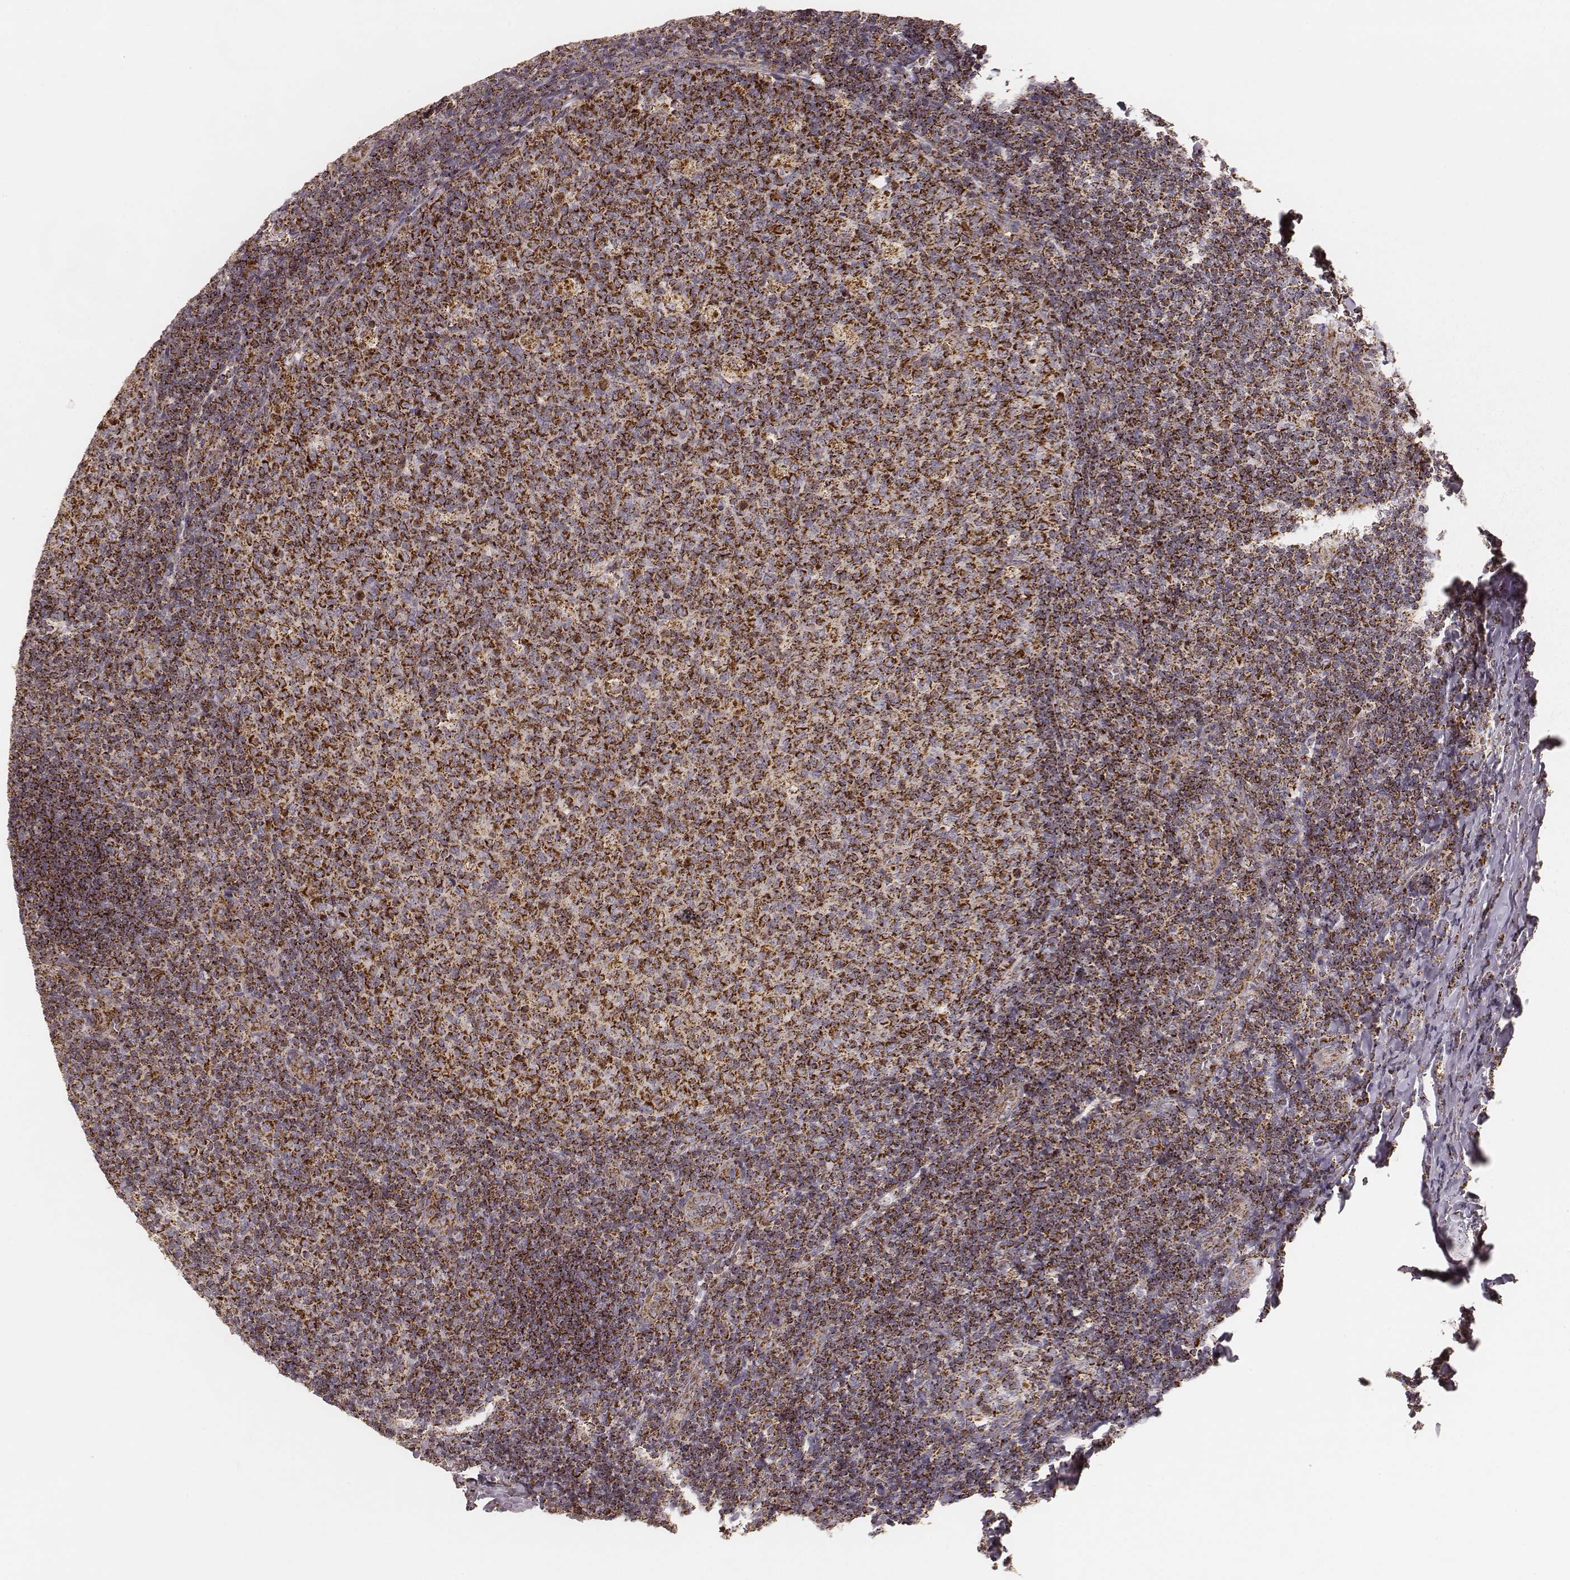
{"staining": {"intensity": "strong", "quantity": ">75%", "location": "cytoplasmic/membranous"}, "tissue": "tonsil", "cell_type": "Germinal center cells", "image_type": "normal", "snomed": [{"axis": "morphology", "description": "Normal tissue, NOS"}, {"axis": "topography", "description": "Tonsil"}], "caption": "Germinal center cells reveal strong cytoplasmic/membranous expression in about >75% of cells in benign tonsil.", "gene": "CS", "patient": {"sex": "male", "age": 17}}